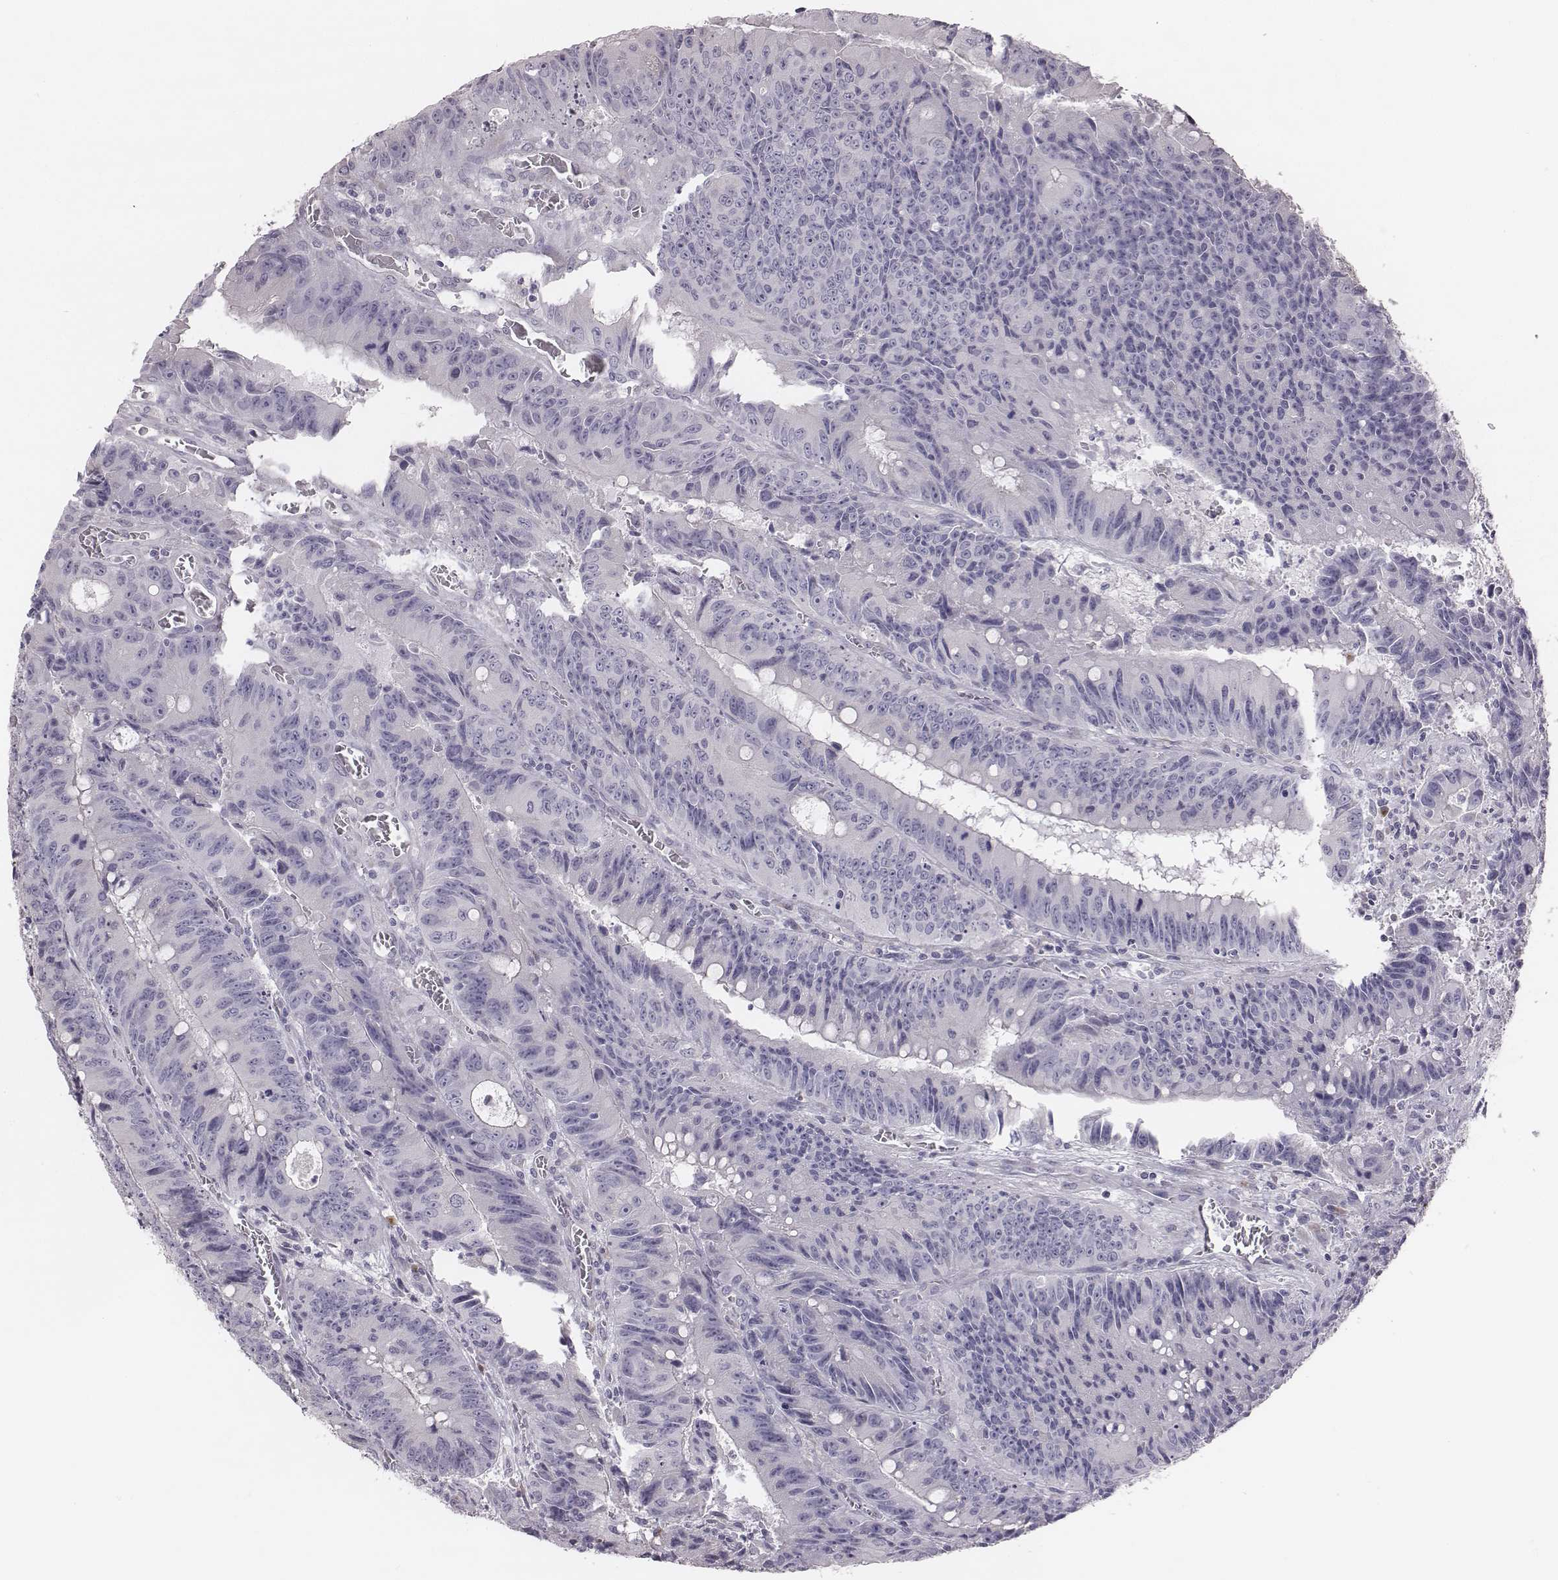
{"staining": {"intensity": "negative", "quantity": "none", "location": "none"}, "tissue": "colorectal cancer", "cell_type": "Tumor cells", "image_type": "cancer", "snomed": [{"axis": "morphology", "description": "Adenocarcinoma, NOS"}, {"axis": "topography", "description": "Rectum"}], "caption": "Protein analysis of adenocarcinoma (colorectal) reveals no significant positivity in tumor cells.", "gene": "C6orf58", "patient": {"sex": "female", "age": 72}}